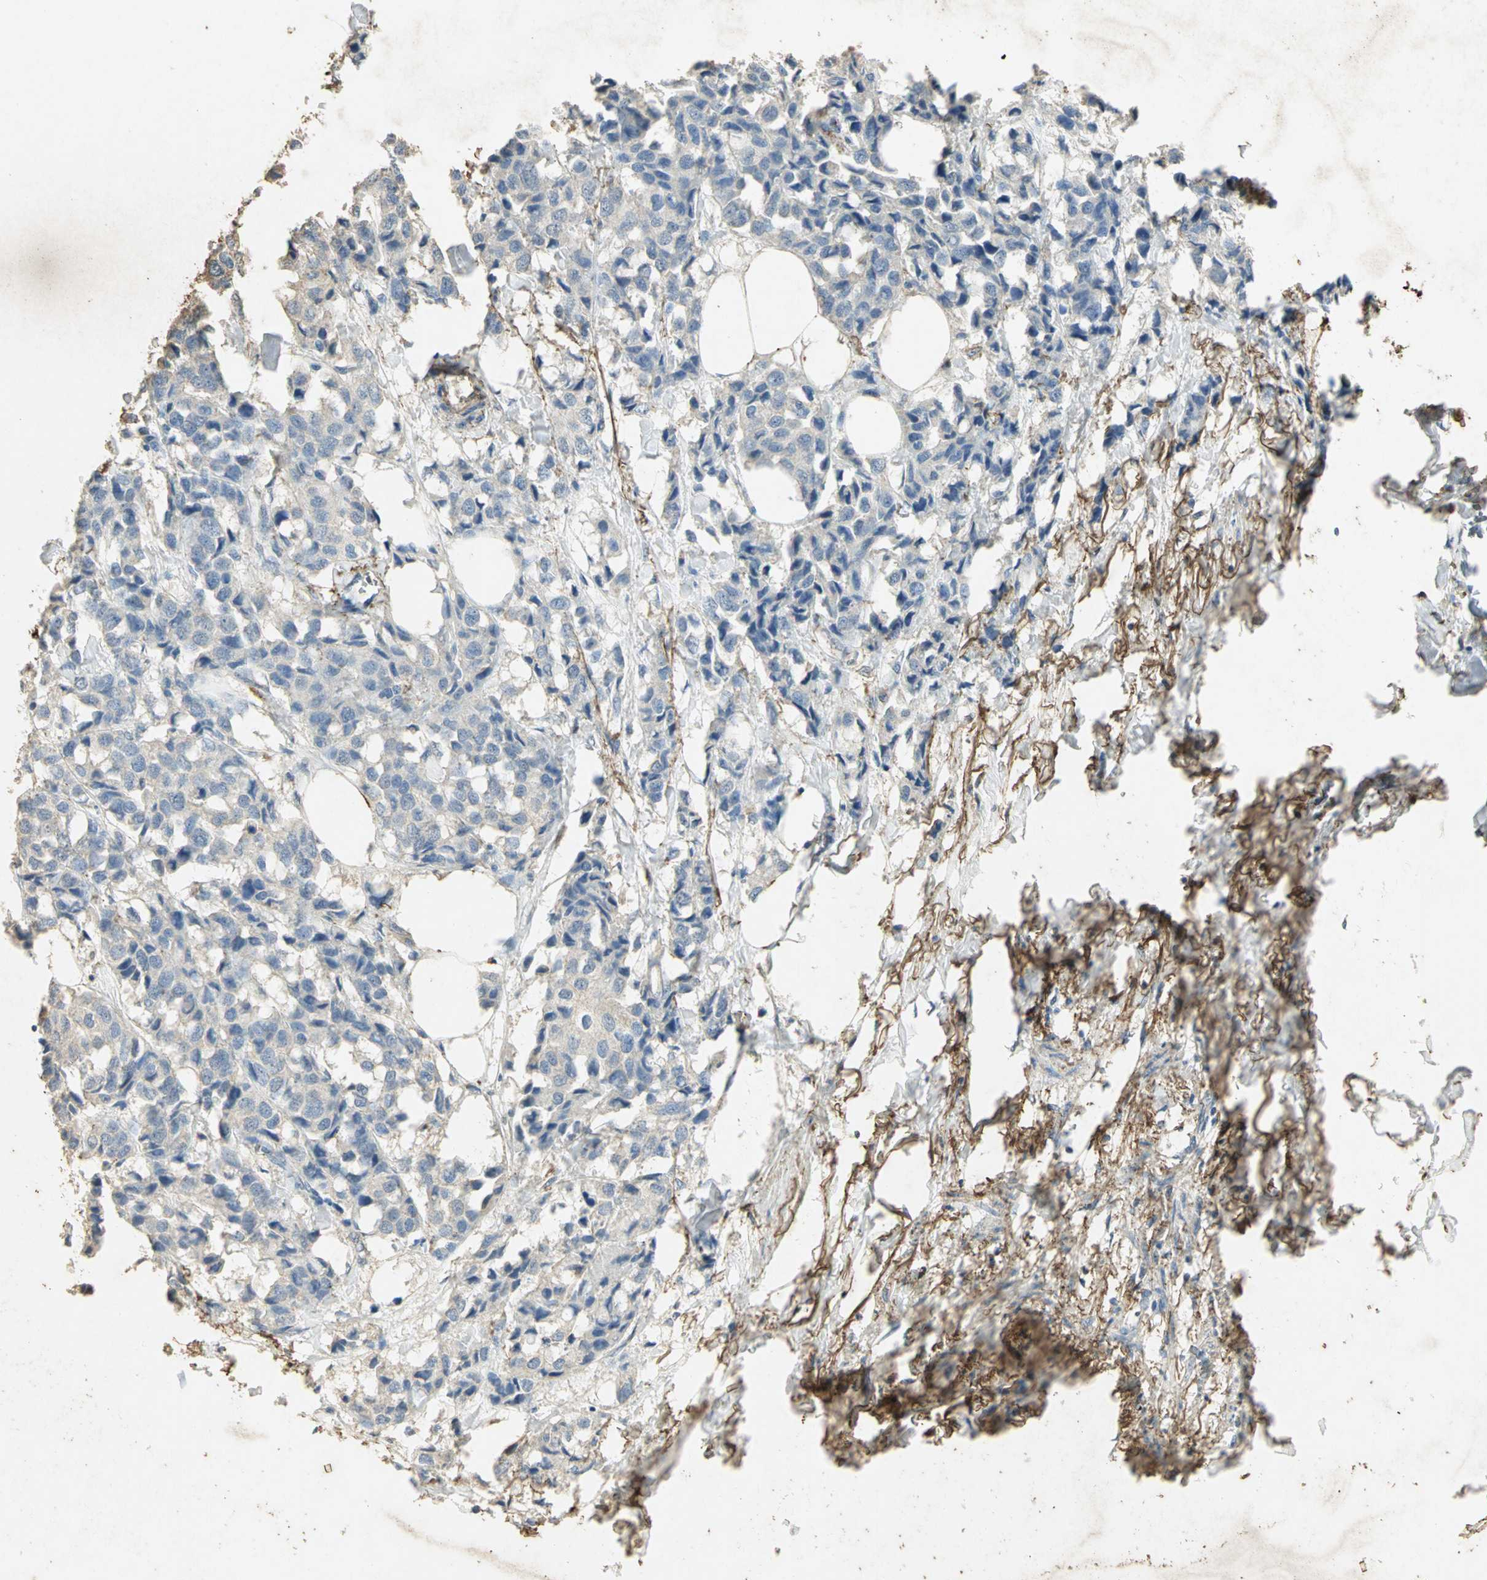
{"staining": {"intensity": "negative", "quantity": "none", "location": "none"}, "tissue": "breast cancer", "cell_type": "Tumor cells", "image_type": "cancer", "snomed": [{"axis": "morphology", "description": "Duct carcinoma"}, {"axis": "topography", "description": "Breast"}], "caption": "DAB immunohistochemical staining of human breast cancer shows no significant expression in tumor cells. (Immunohistochemistry (ihc), brightfield microscopy, high magnification).", "gene": "ASB9", "patient": {"sex": "female", "age": 80}}